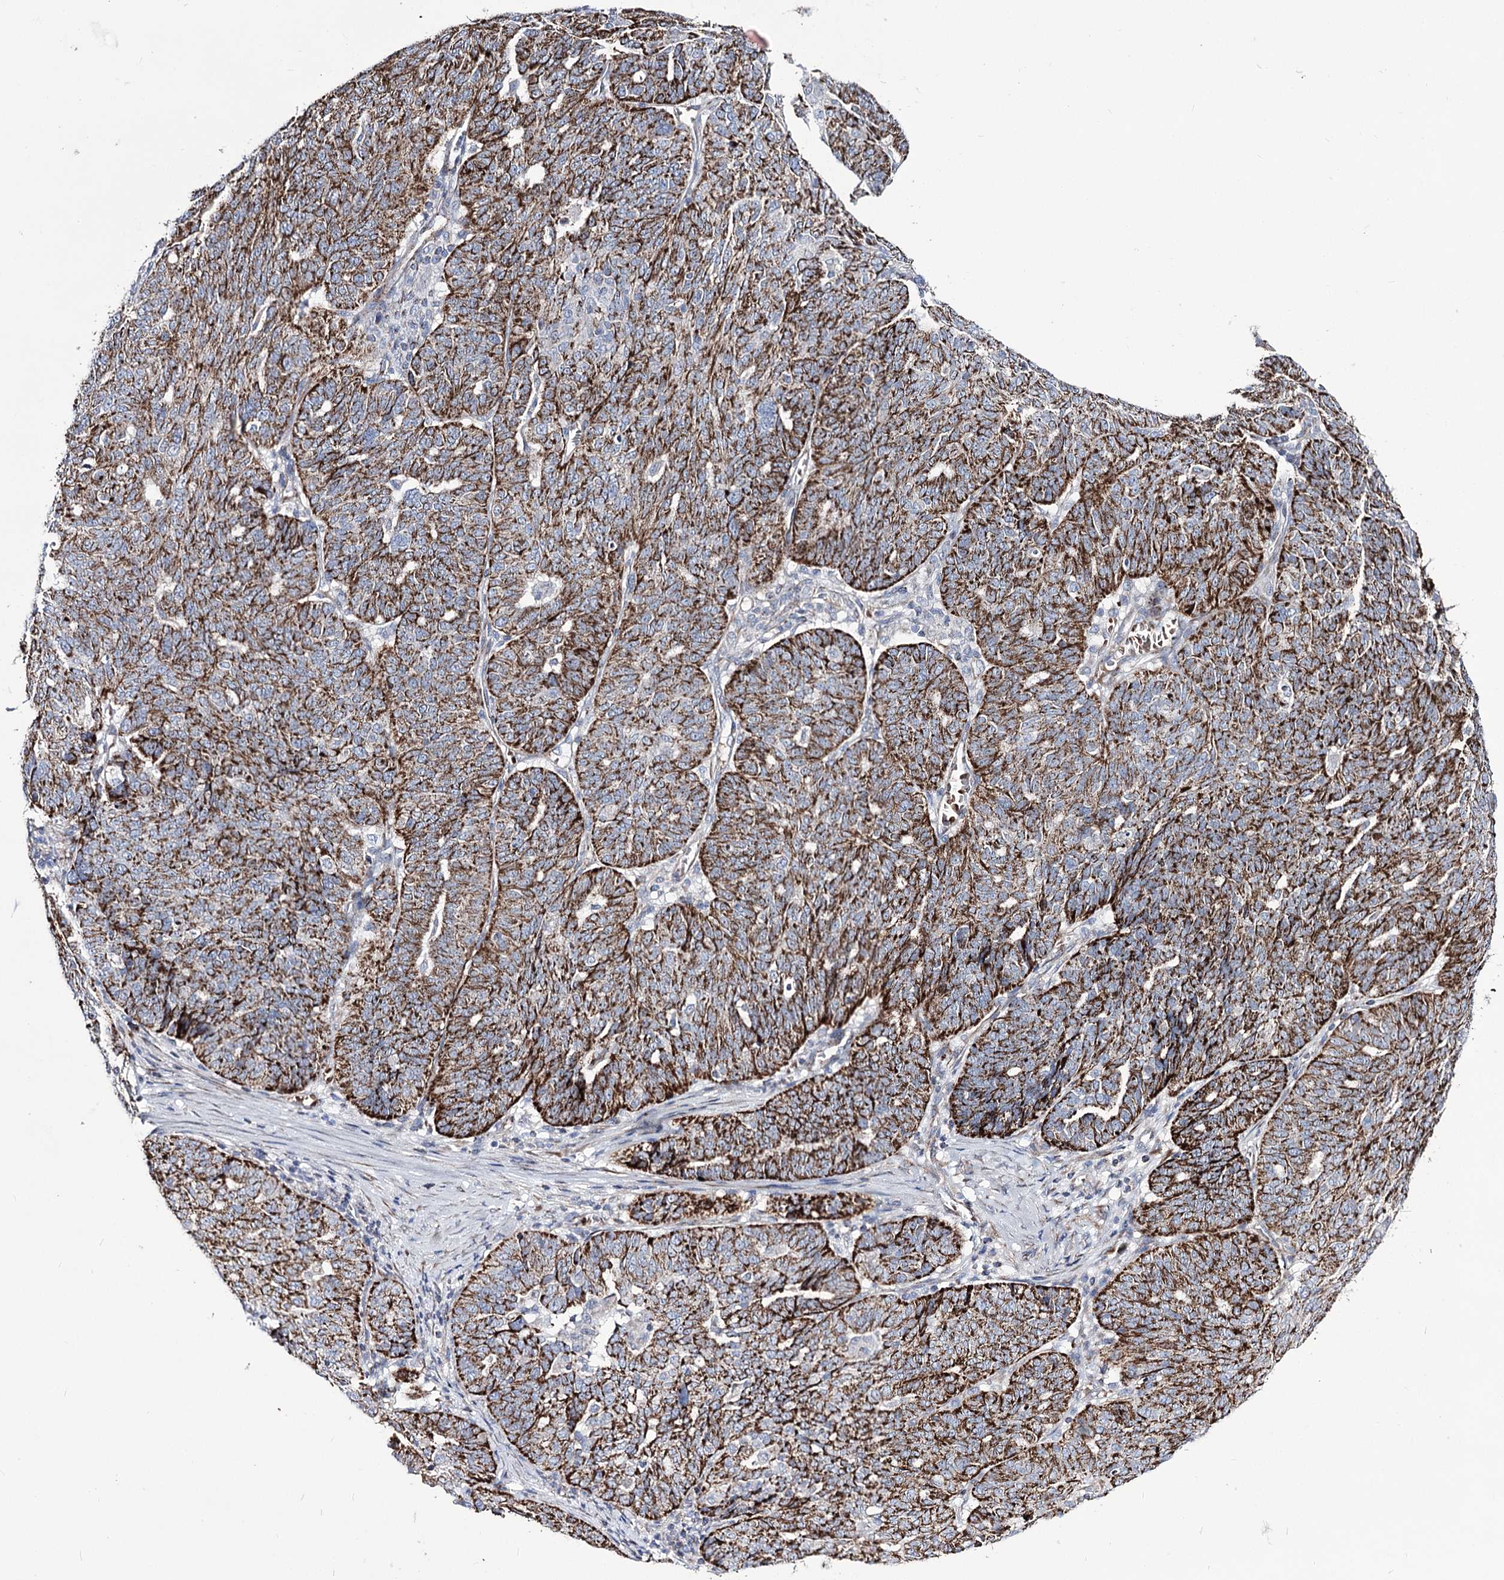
{"staining": {"intensity": "strong", "quantity": ">75%", "location": "cytoplasmic/membranous"}, "tissue": "ovarian cancer", "cell_type": "Tumor cells", "image_type": "cancer", "snomed": [{"axis": "morphology", "description": "Cystadenocarcinoma, serous, NOS"}, {"axis": "topography", "description": "Ovary"}], "caption": "Immunohistochemical staining of ovarian cancer exhibits high levels of strong cytoplasmic/membranous expression in about >75% of tumor cells.", "gene": "OSBPL5", "patient": {"sex": "female", "age": 59}}